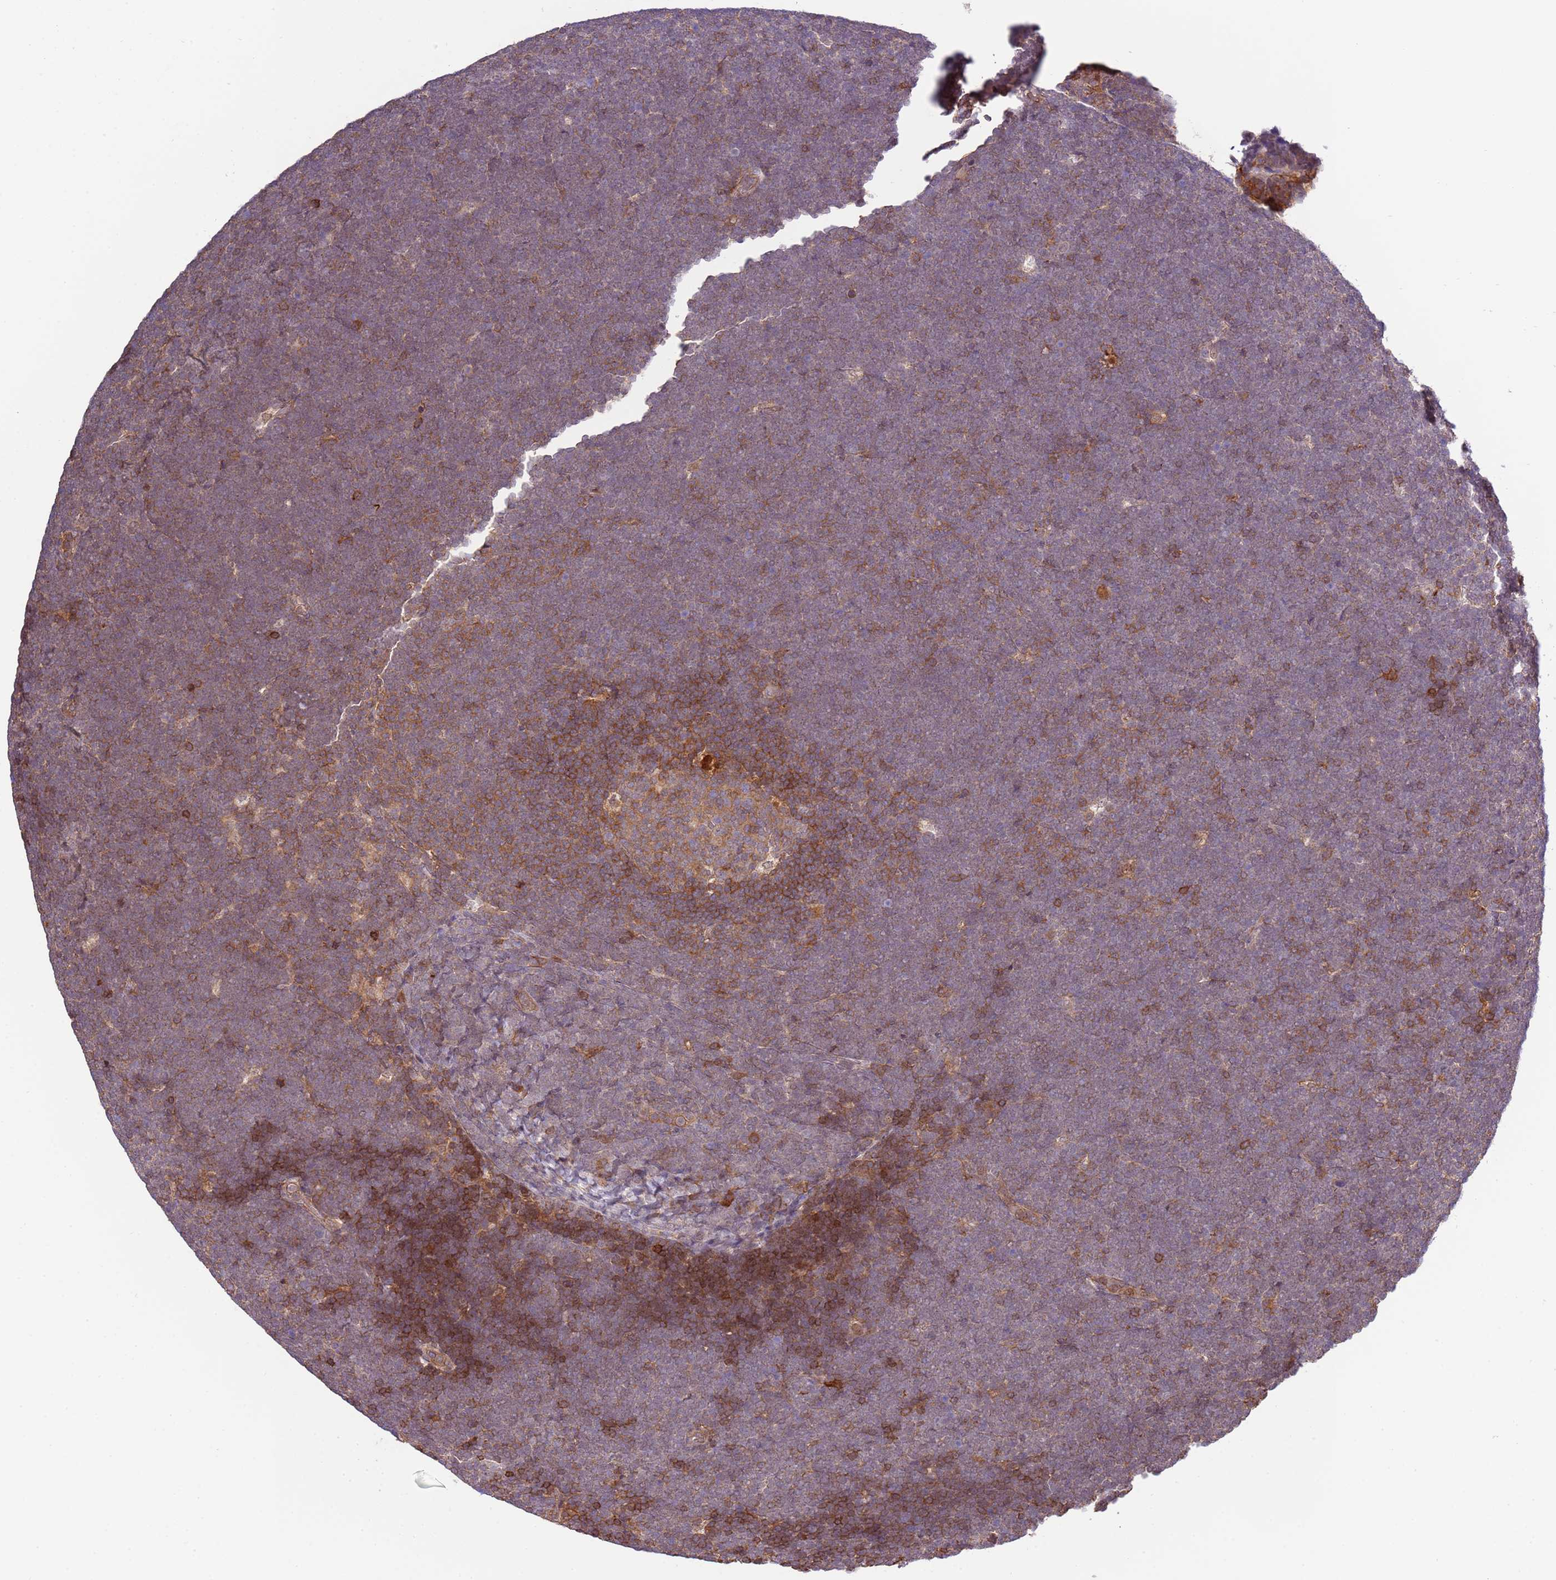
{"staining": {"intensity": "moderate", "quantity": "<25%", "location": "cytoplasmic/membranous"}, "tissue": "lymphoma", "cell_type": "Tumor cells", "image_type": "cancer", "snomed": [{"axis": "morphology", "description": "Malignant lymphoma, non-Hodgkin's type, High grade"}, {"axis": "topography", "description": "Lymph node"}], "caption": "Lymphoma stained with immunohistochemistry reveals moderate cytoplasmic/membranous staining in about <25% of tumor cells. (IHC, brightfield microscopy, high magnification).", "gene": "ZNF624", "patient": {"sex": "male", "age": 13}}